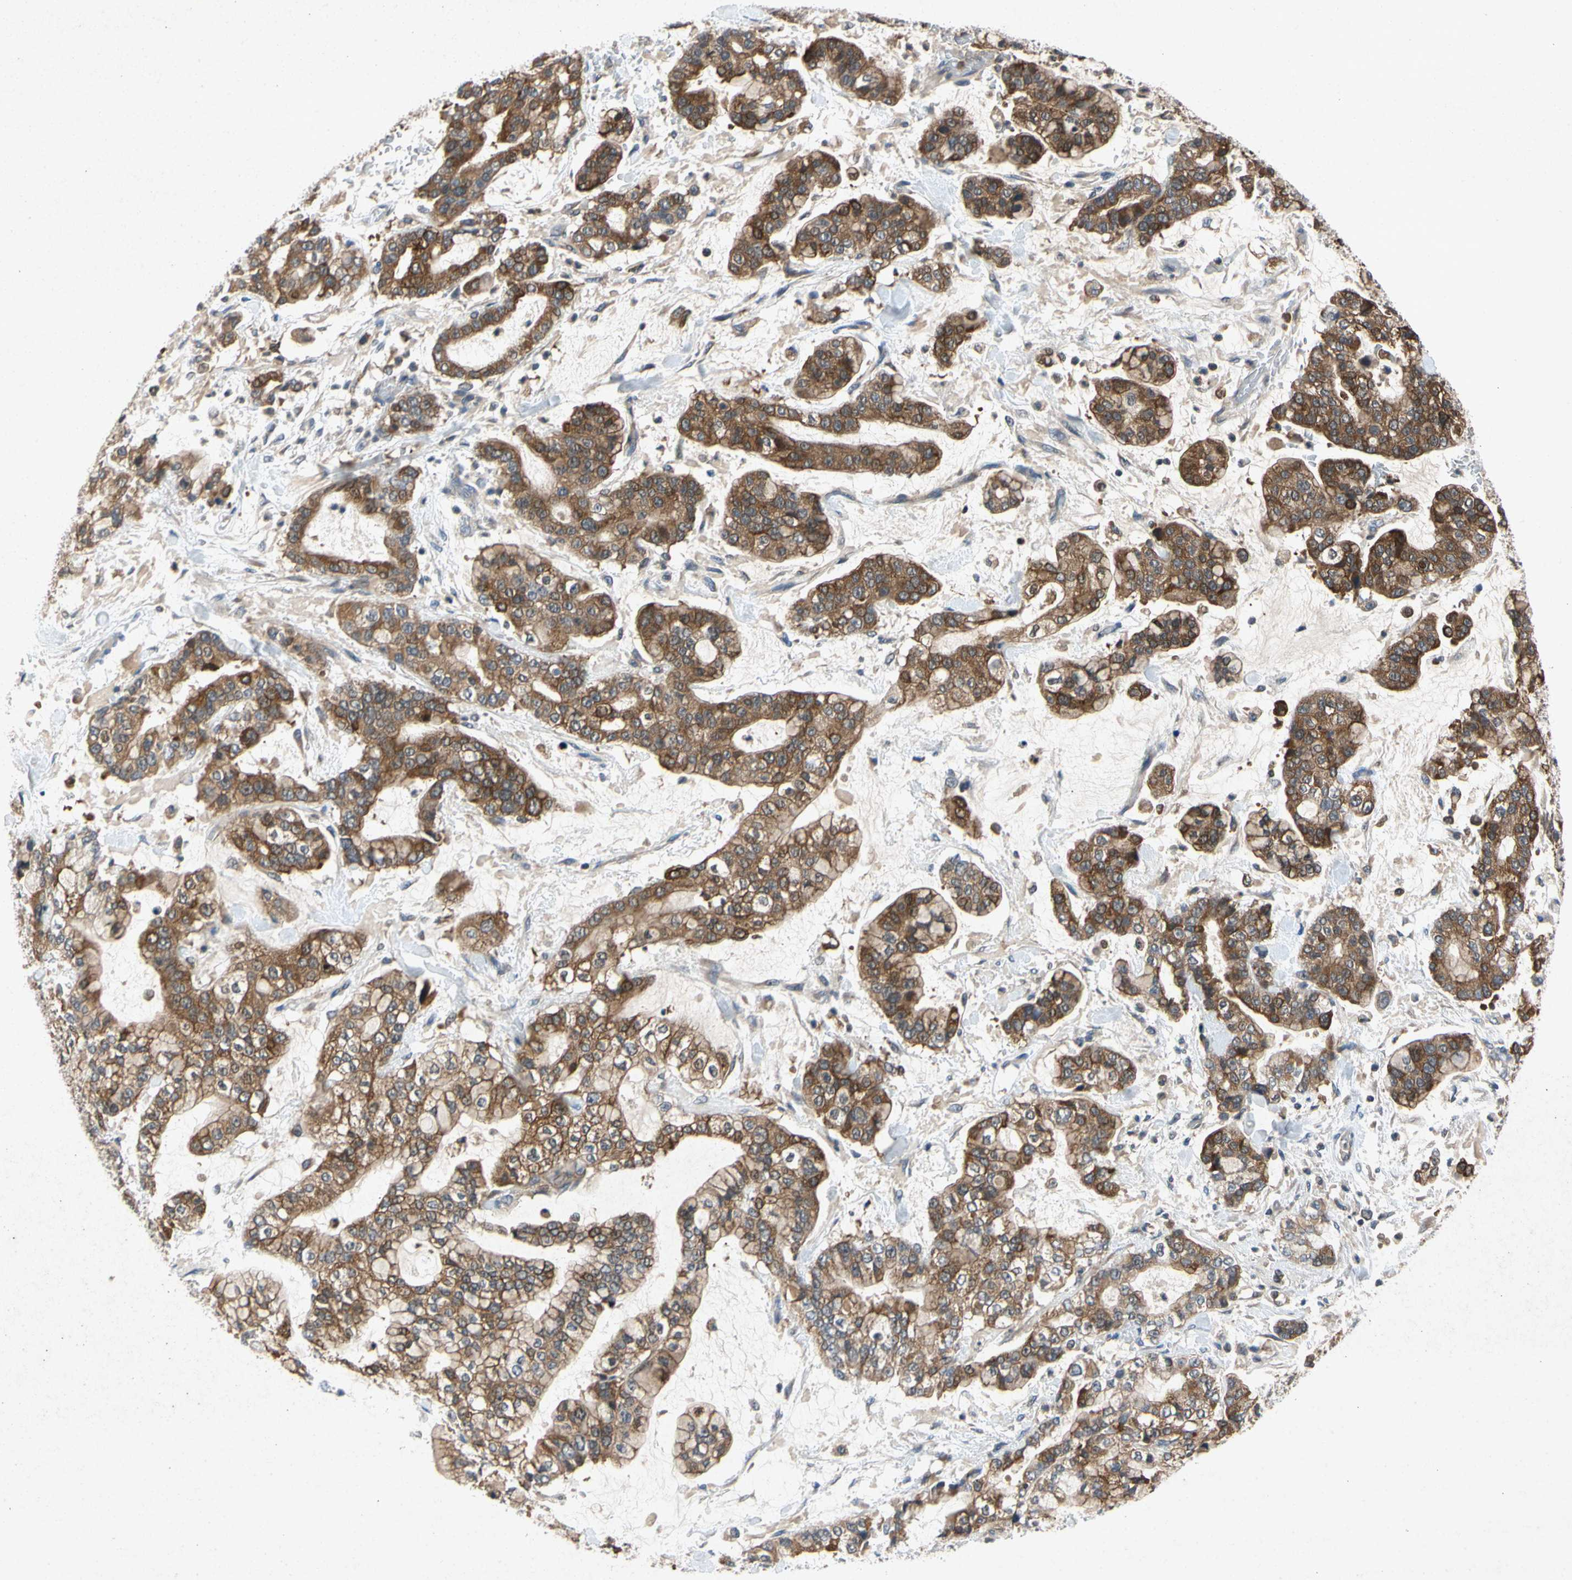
{"staining": {"intensity": "strong", "quantity": ">75%", "location": "cytoplasmic/membranous"}, "tissue": "stomach cancer", "cell_type": "Tumor cells", "image_type": "cancer", "snomed": [{"axis": "morphology", "description": "Normal tissue, NOS"}, {"axis": "morphology", "description": "Adenocarcinoma, NOS"}, {"axis": "topography", "description": "Stomach, upper"}, {"axis": "topography", "description": "Stomach"}], "caption": "Immunohistochemical staining of stomach adenocarcinoma exhibits strong cytoplasmic/membranous protein expression in approximately >75% of tumor cells.", "gene": "RPS6KA1", "patient": {"sex": "male", "age": 76}}